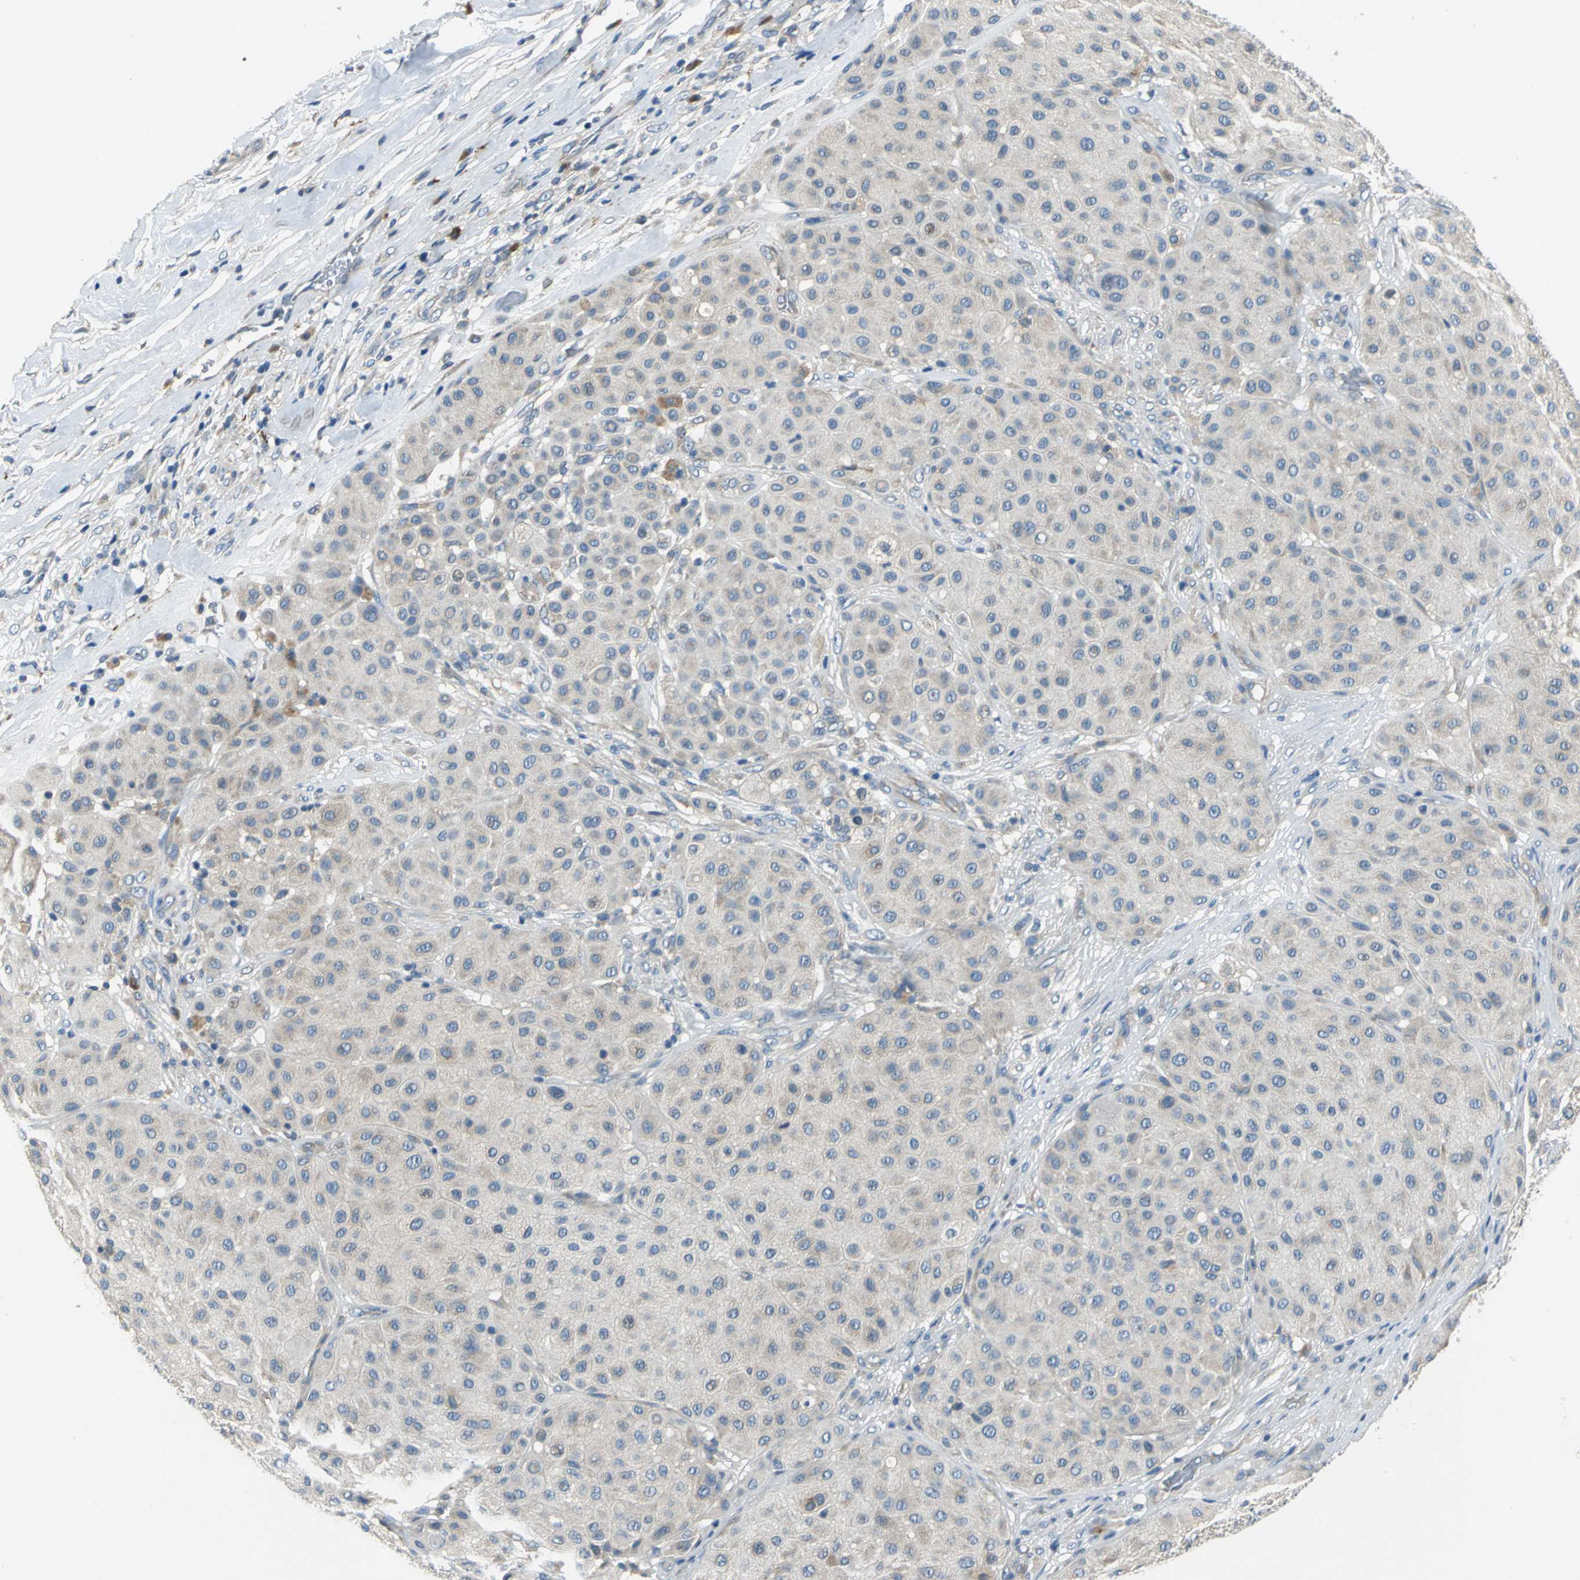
{"staining": {"intensity": "weak", "quantity": "25%-75%", "location": "cytoplasmic/membranous"}, "tissue": "melanoma", "cell_type": "Tumor cells", "image_type": "cancer", "snomed": [{"axis": "morphology", "description": "Normal tissue, NOS"}, {"axis": "morphology", "description": "Malignant melanoma, Metastatic site"}, {"axis": "topography", "description": "Skin"}], "caption": "Immunohistochemistry of melanoma exhibits low levels of weak cytoplasmic/membranous staining in approximately 25%-75% of tumor cells.", "gene": "SLC16A7", "patient": {"sex": "male", "age": 41}}